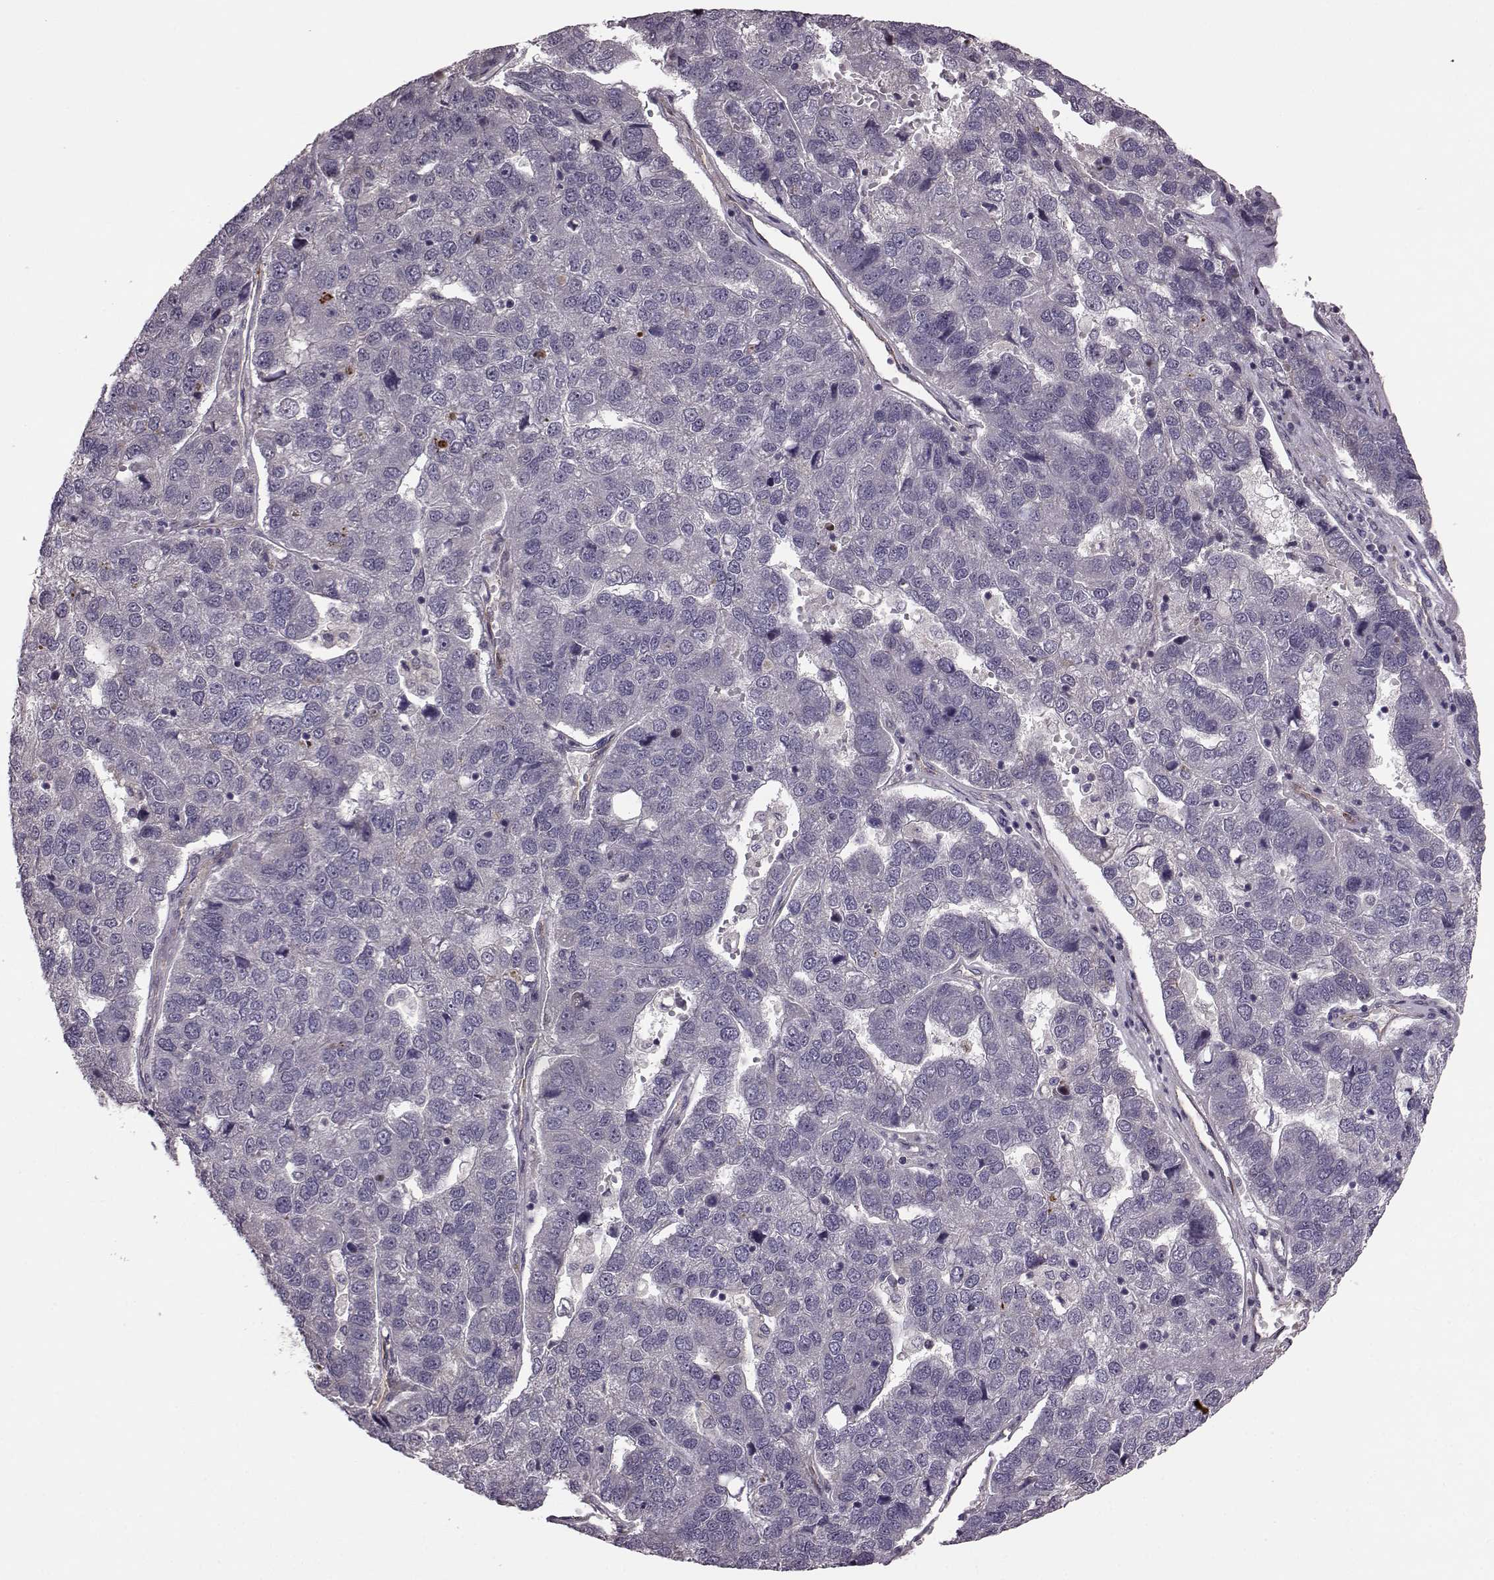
{"staining": {"intensity": "negative", "quantity": "none", "location": "none"}, "tissue": "pancreatic cancer", "cell_type": "Tumor cells", "image_type": "cancer", "snomed": [{"axis": "morphology", "description": "Adenocarcinoma, NOS"}, {"axis": "topography", "description": "Pancreas"}], "caption": "Tumor cells are negative for protein expression in human pancreatic adenocarcinoma.", "gene": "SYNPO", "patient": {"sex": "female", "age": 61}}